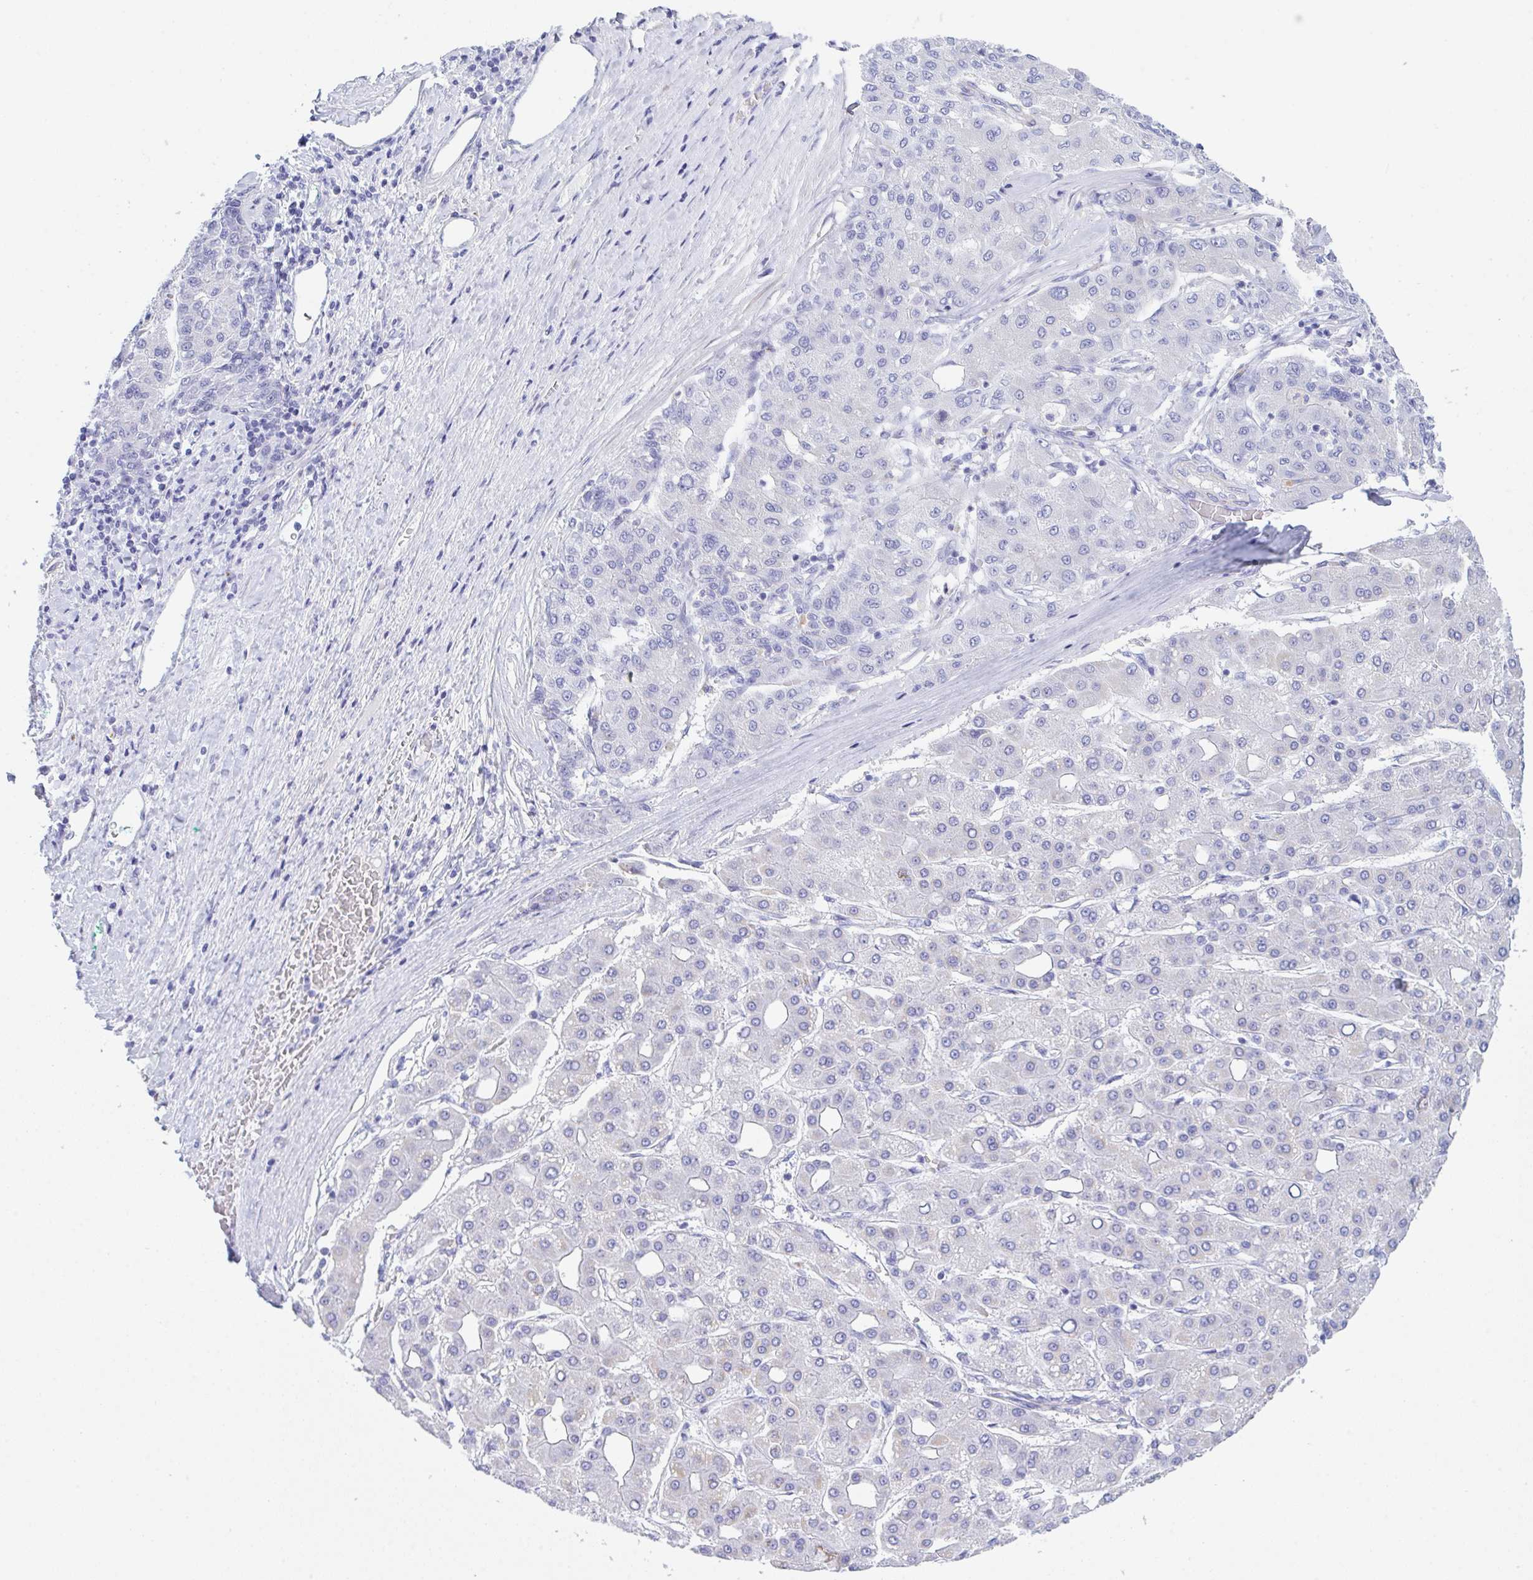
{"staining": {"intensity": "negative", "quantity": "none", "location": "none"}, "tissue": "liver cancer", "cell_type": "Tumor cells", "image_type": "cancer", "snomed": [{"axis": "morphology", "description": "Carcinoma, Hepatocellular, NOS"}, {"axis": "topography", "description": "Liver"}], "caption": "Image shows no significant protein staining in tumor cells of liver hepatocellular carcinoma.", "gene": "CEP170B", "patient": {"sex": "male", "age": 65}}